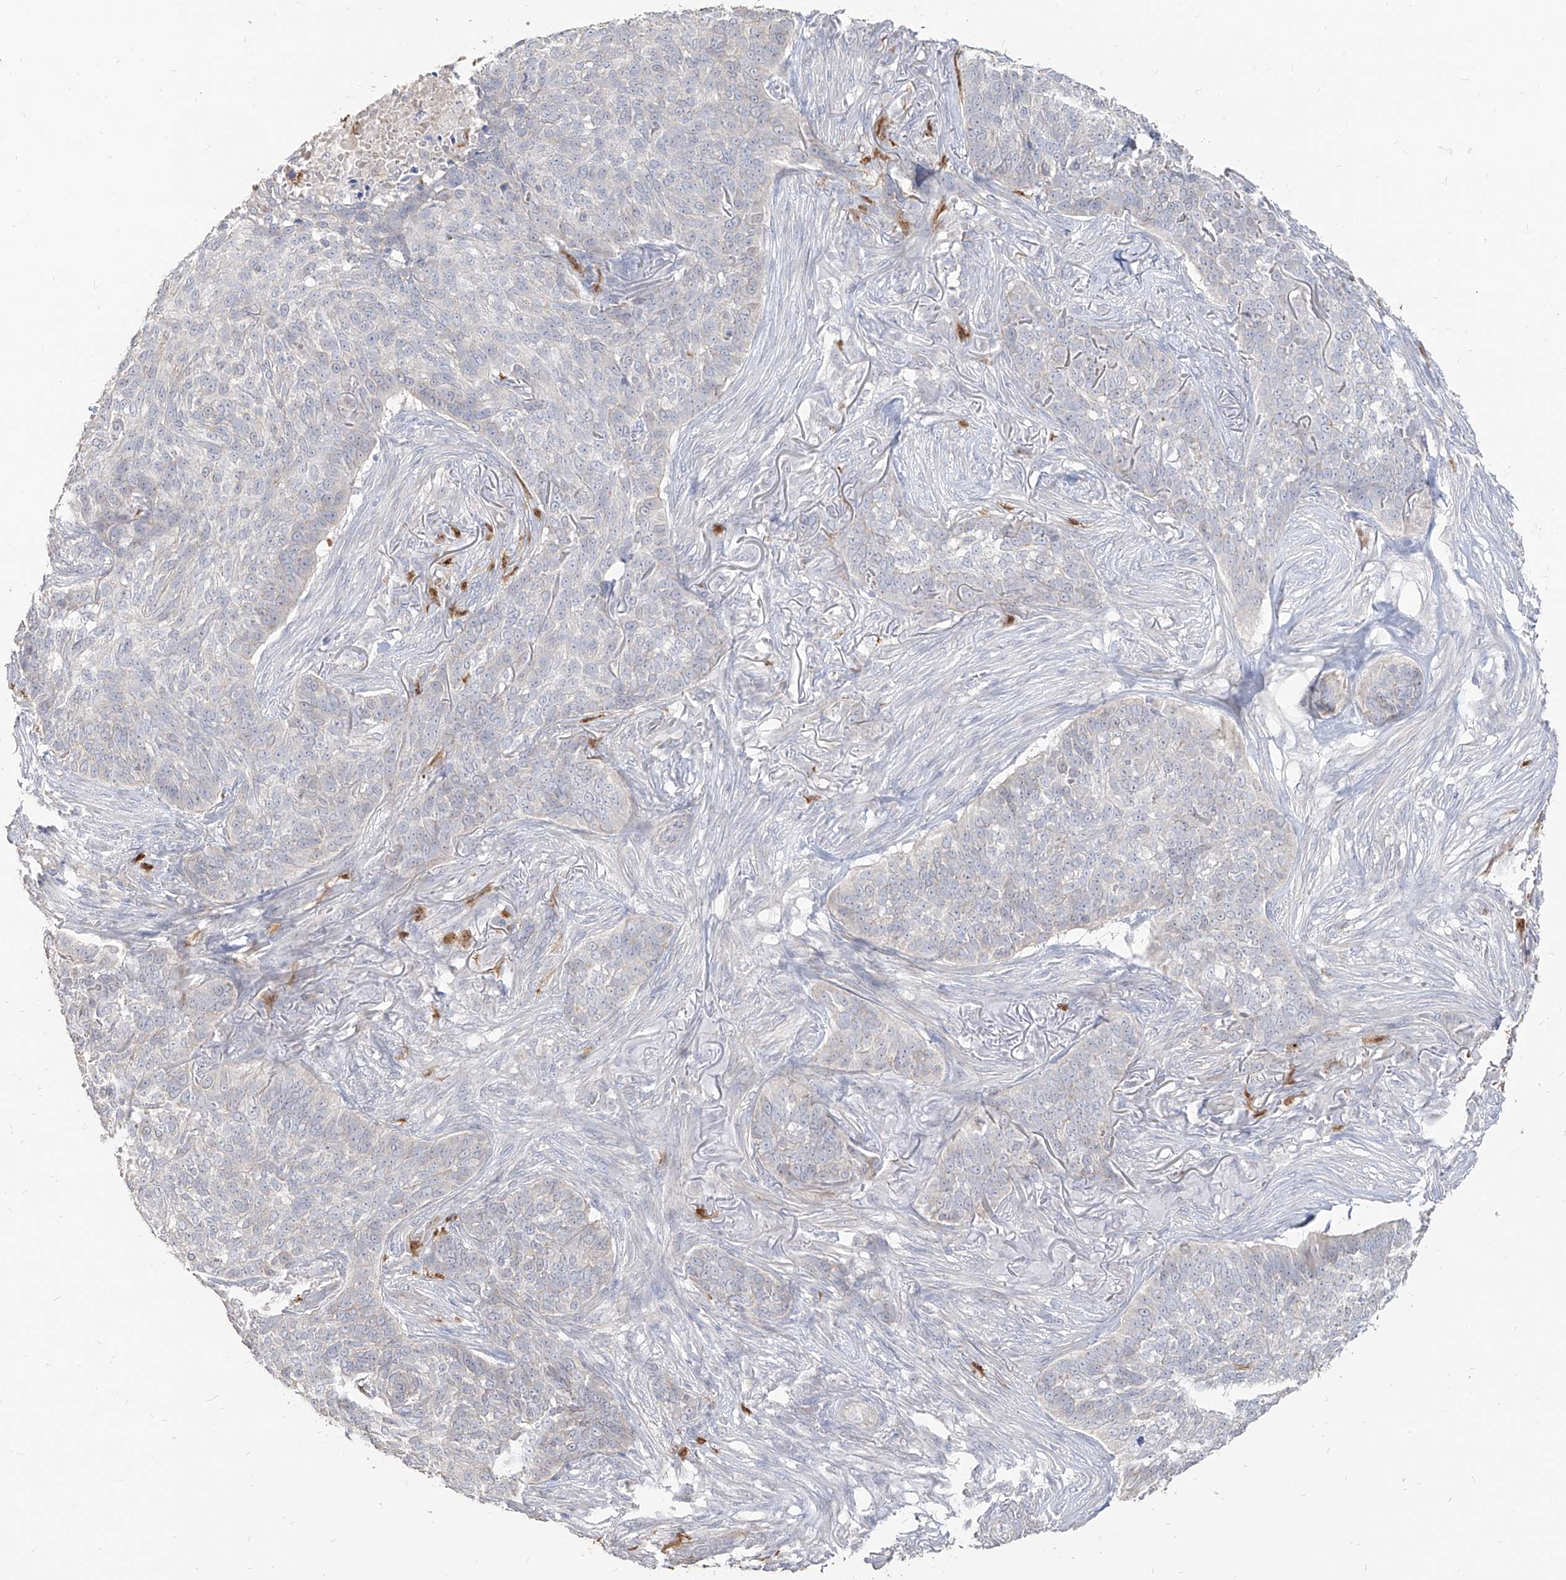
{"staining": {"intensity": "negative", "quantity": "none", "location": "none"}, "tissue": "skin cancer", "cell_type": "Tumor cells", "image_type": "cancer", "snomed": [{"axis": "morphology", "description": "Basal cell carcinoma"}, {"axis": "topography", "description": "Skin"}], "caption": "IHC photomicrograph of neoplastic tissue: basal cell carcinoma (skin) stained with DAB (3,3'-diaminobenzidine) shows no significant protein staining in tumor cells.", "gene": "ZNF227", "patient": {"sex": "male", "age": 85}}